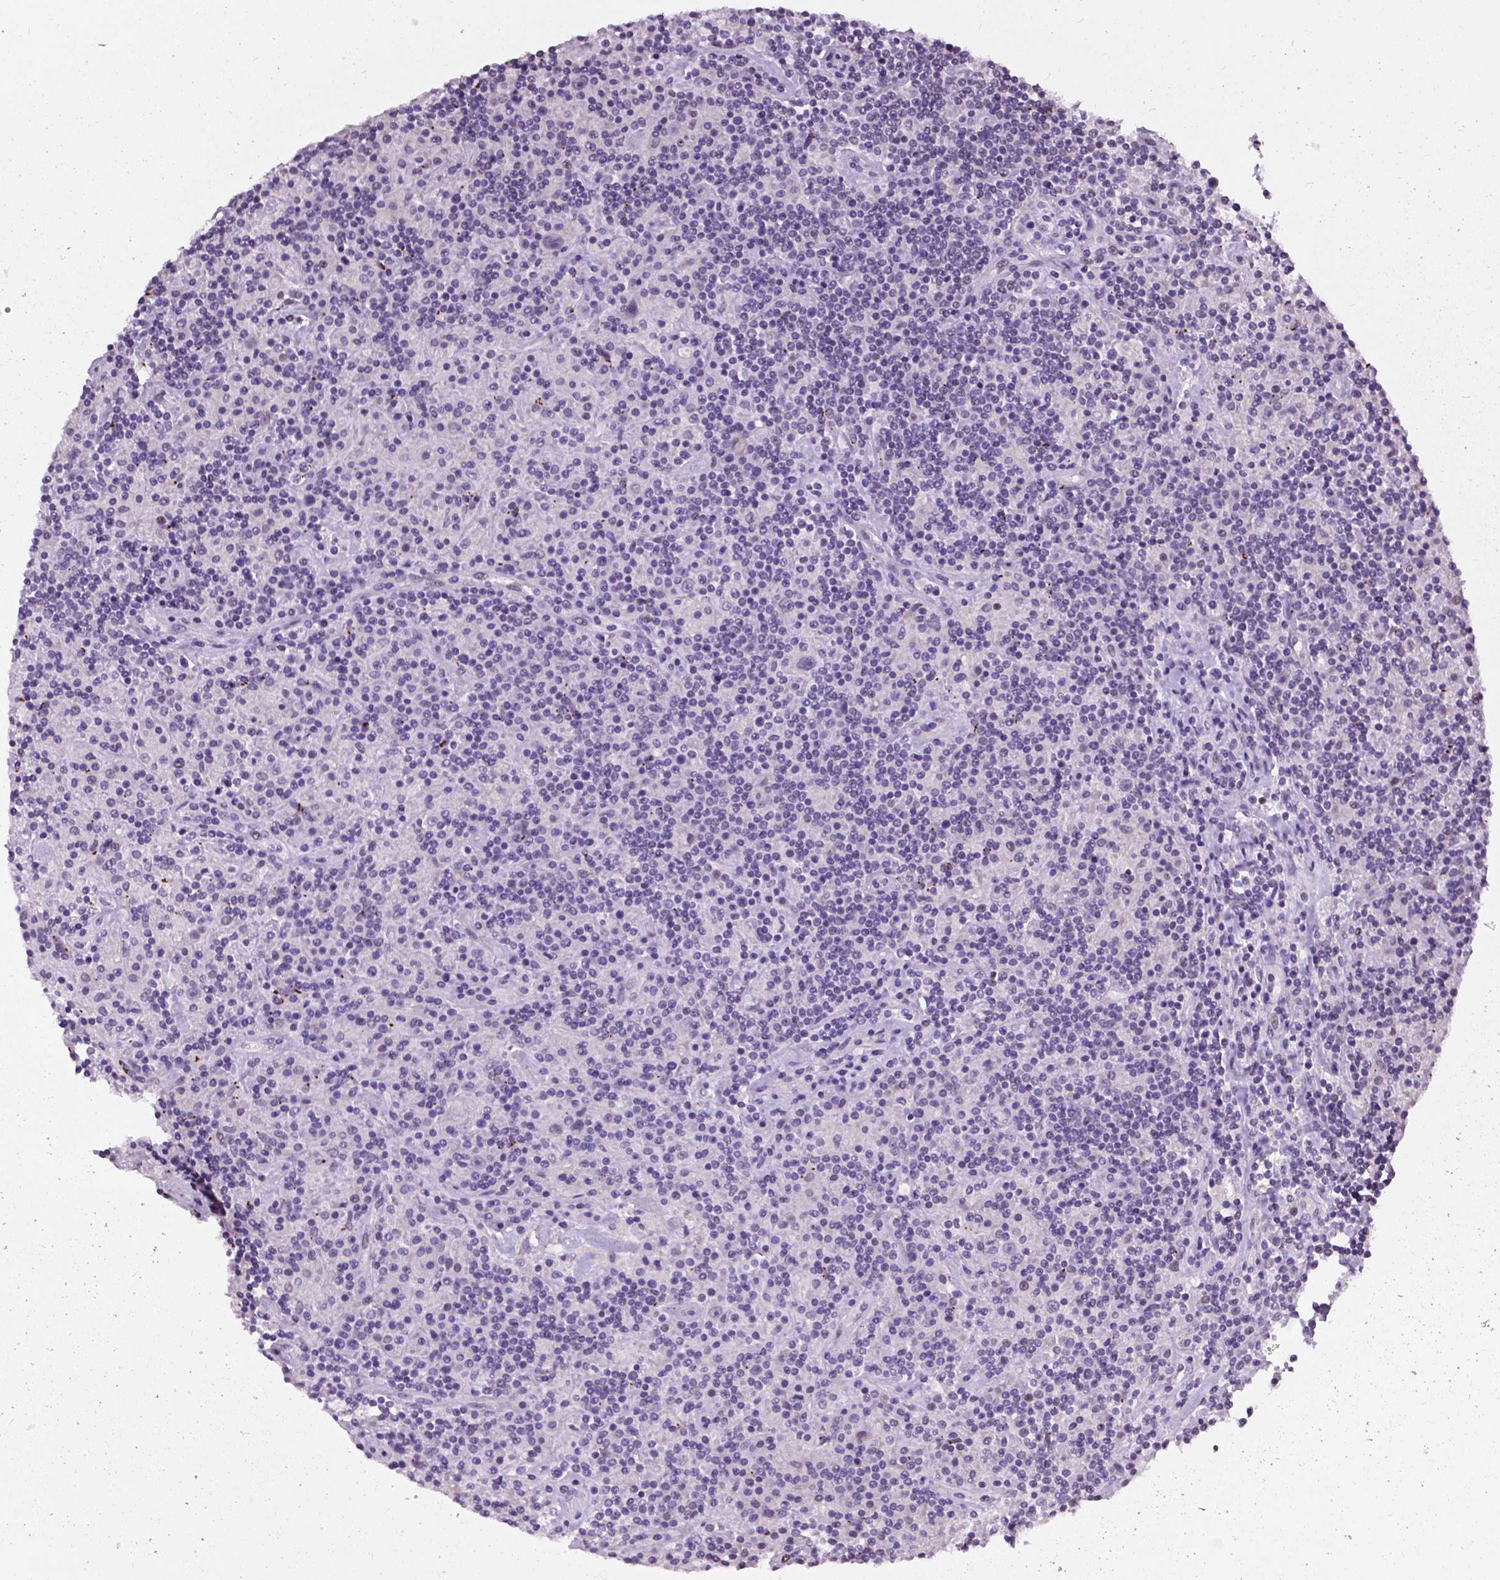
{"staining": {"intensity": "negative", "quantity": "none", "location": "none"}, "tissue": "lymphoma", "cell_type": "Tumor cells", "image_type": "cancer", "snomed": [{"axis": "morphology", "description": "Hodgkin's disease, NOS"}, {"axis": "topography", "description": "Lymph node"}], "caption": "The immunohistochemistry (IHC) image has no significant positivity in tumor cells of lymphoma tissue. (DAB (3,3'-diaminobenzidine) immunohistochemistry, high magnification).", "gene": "DPF3", "patient": {"sex": "male", "age": 70}}